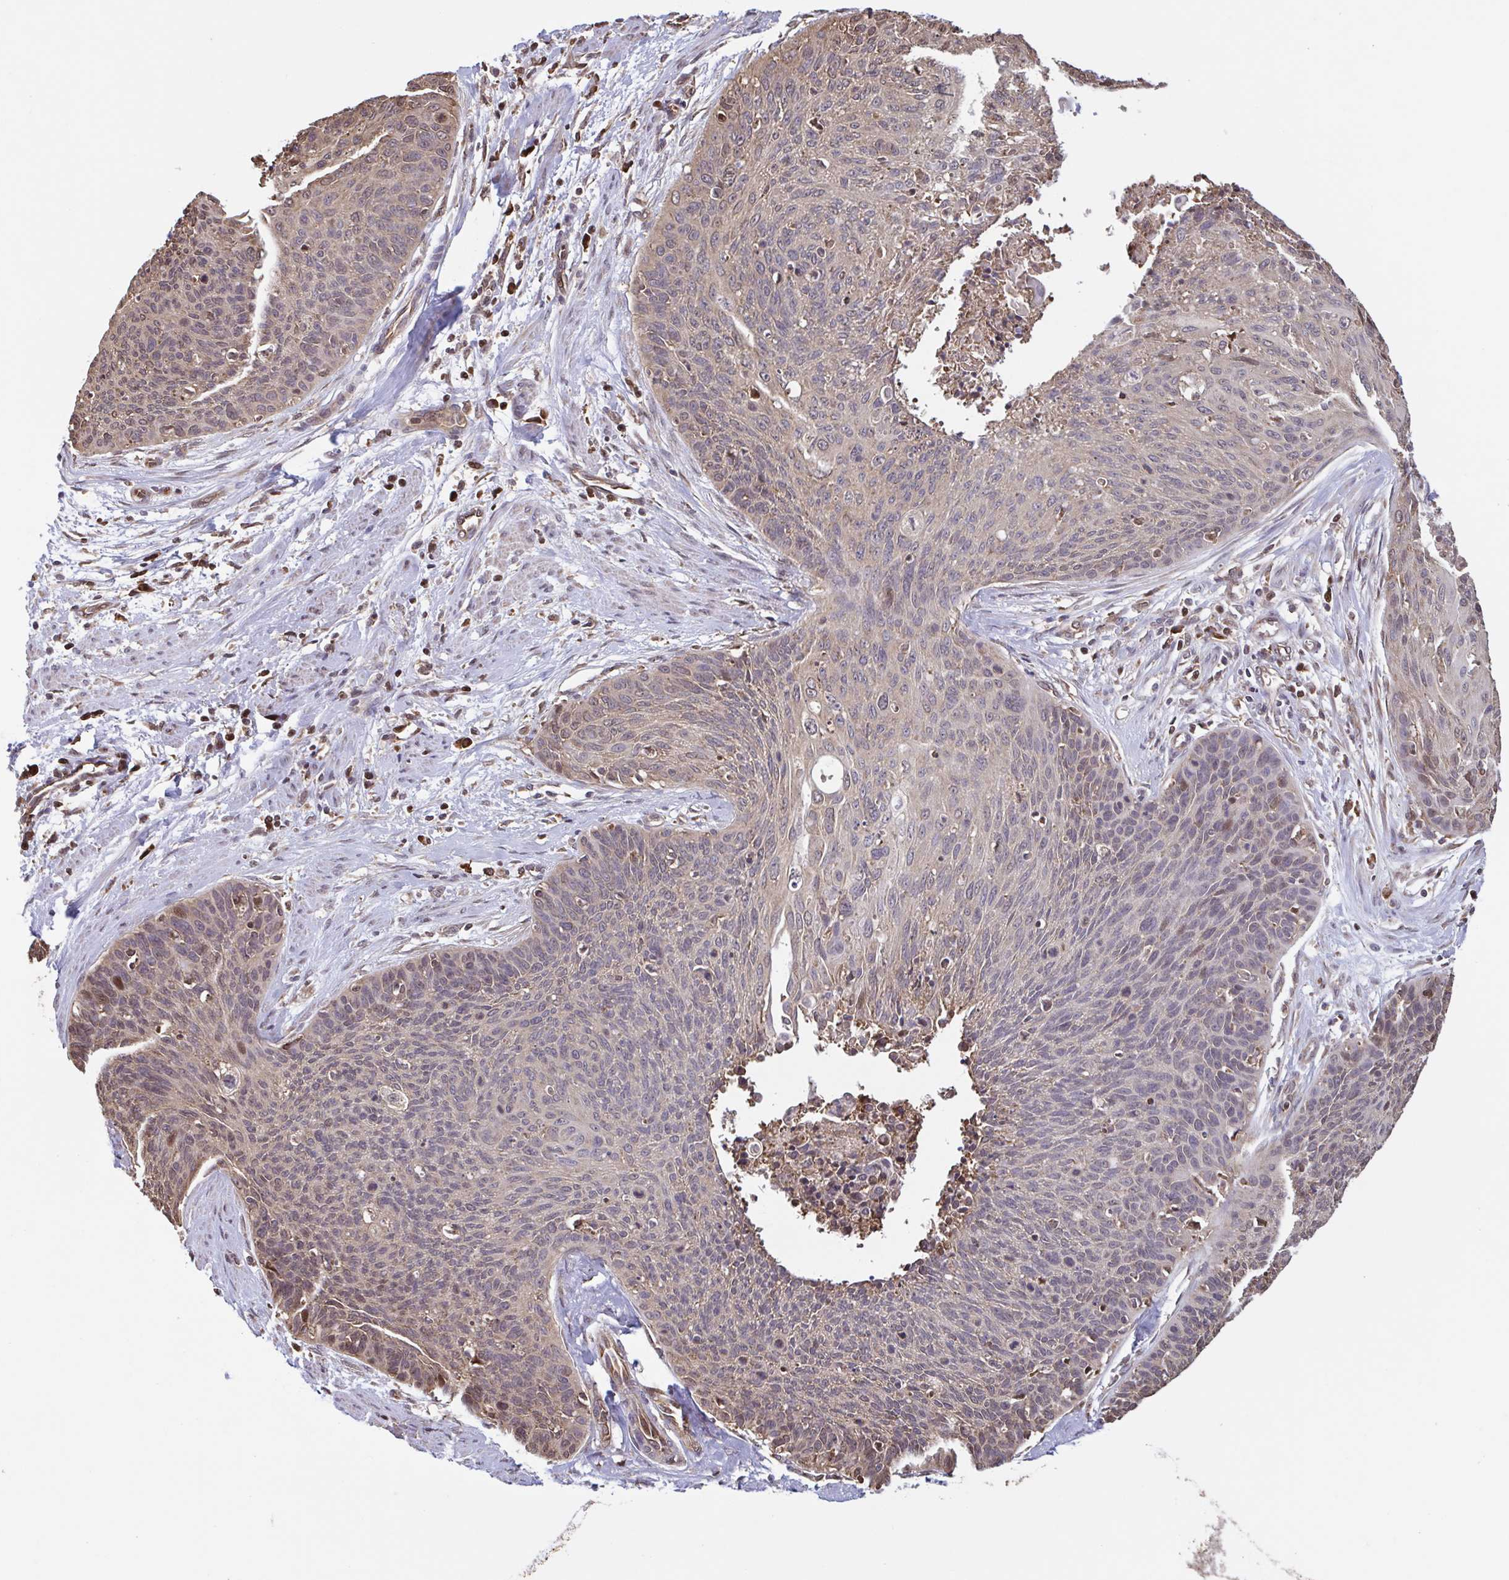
{"staining": {"intensity": "weak", "quantity": ">75%", "location": "cytoplasmic/membranous,nuclear"}, "tissue": "cervical cancer", "cell_type": "Tumor cells", "image_type": "cancer", "snomed": [{"axis": "morphology", "description": "Squamous cell carcinoma, NOS"}, {"axis": "topography", "description": "Cervix"}], "caption": "Cervical squamous cell carcinoma tissue displays weak cytoplasmic/membranous and nuclear positivity in approximately >75% of tumor cells, visualized by immunohistochemistry.", "gene": "SEC63", "patient": {"sex": "female", "age": 55}}